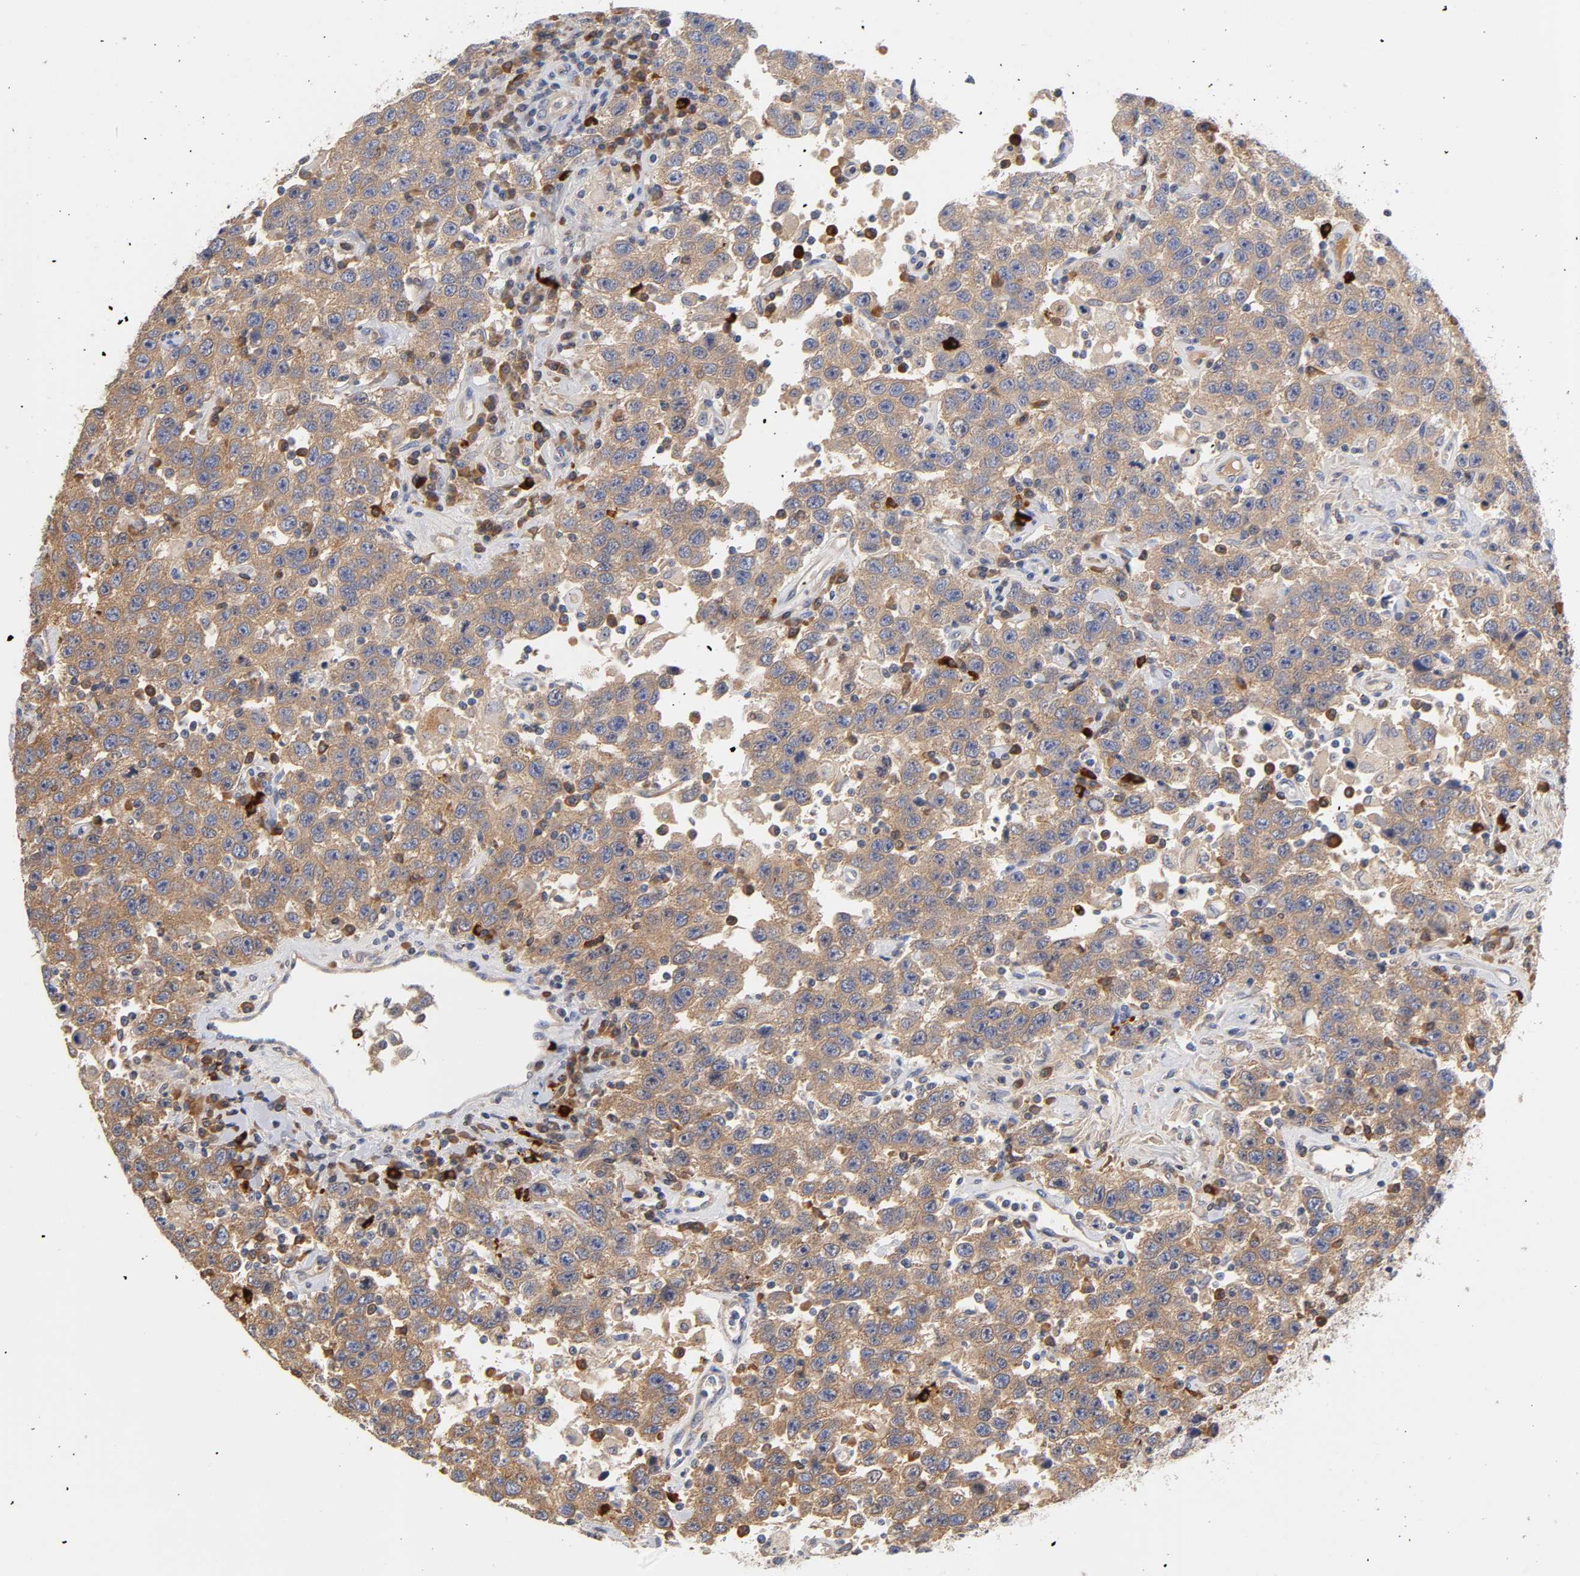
{"staining": {"intensity": "moderate", "quantity": ">75%", "location": "cytoplasmic/membranous"}, "tissue": "testis cancer", "cell_type": "Tumor cells", "image_type": "cancer", "snomed": [{"axis": "morphology", "description": "Seminoma, NOS"}, {"axis": "topography", "description": "Testis"}], "caption": "Moderate cytoplasmic/membranous staining for a protein is seen in about >75% of tumor cells of seminoma (testis) using IHC.", "gene": "RPS29", "patient": {"sex": "male", "age": 41}}